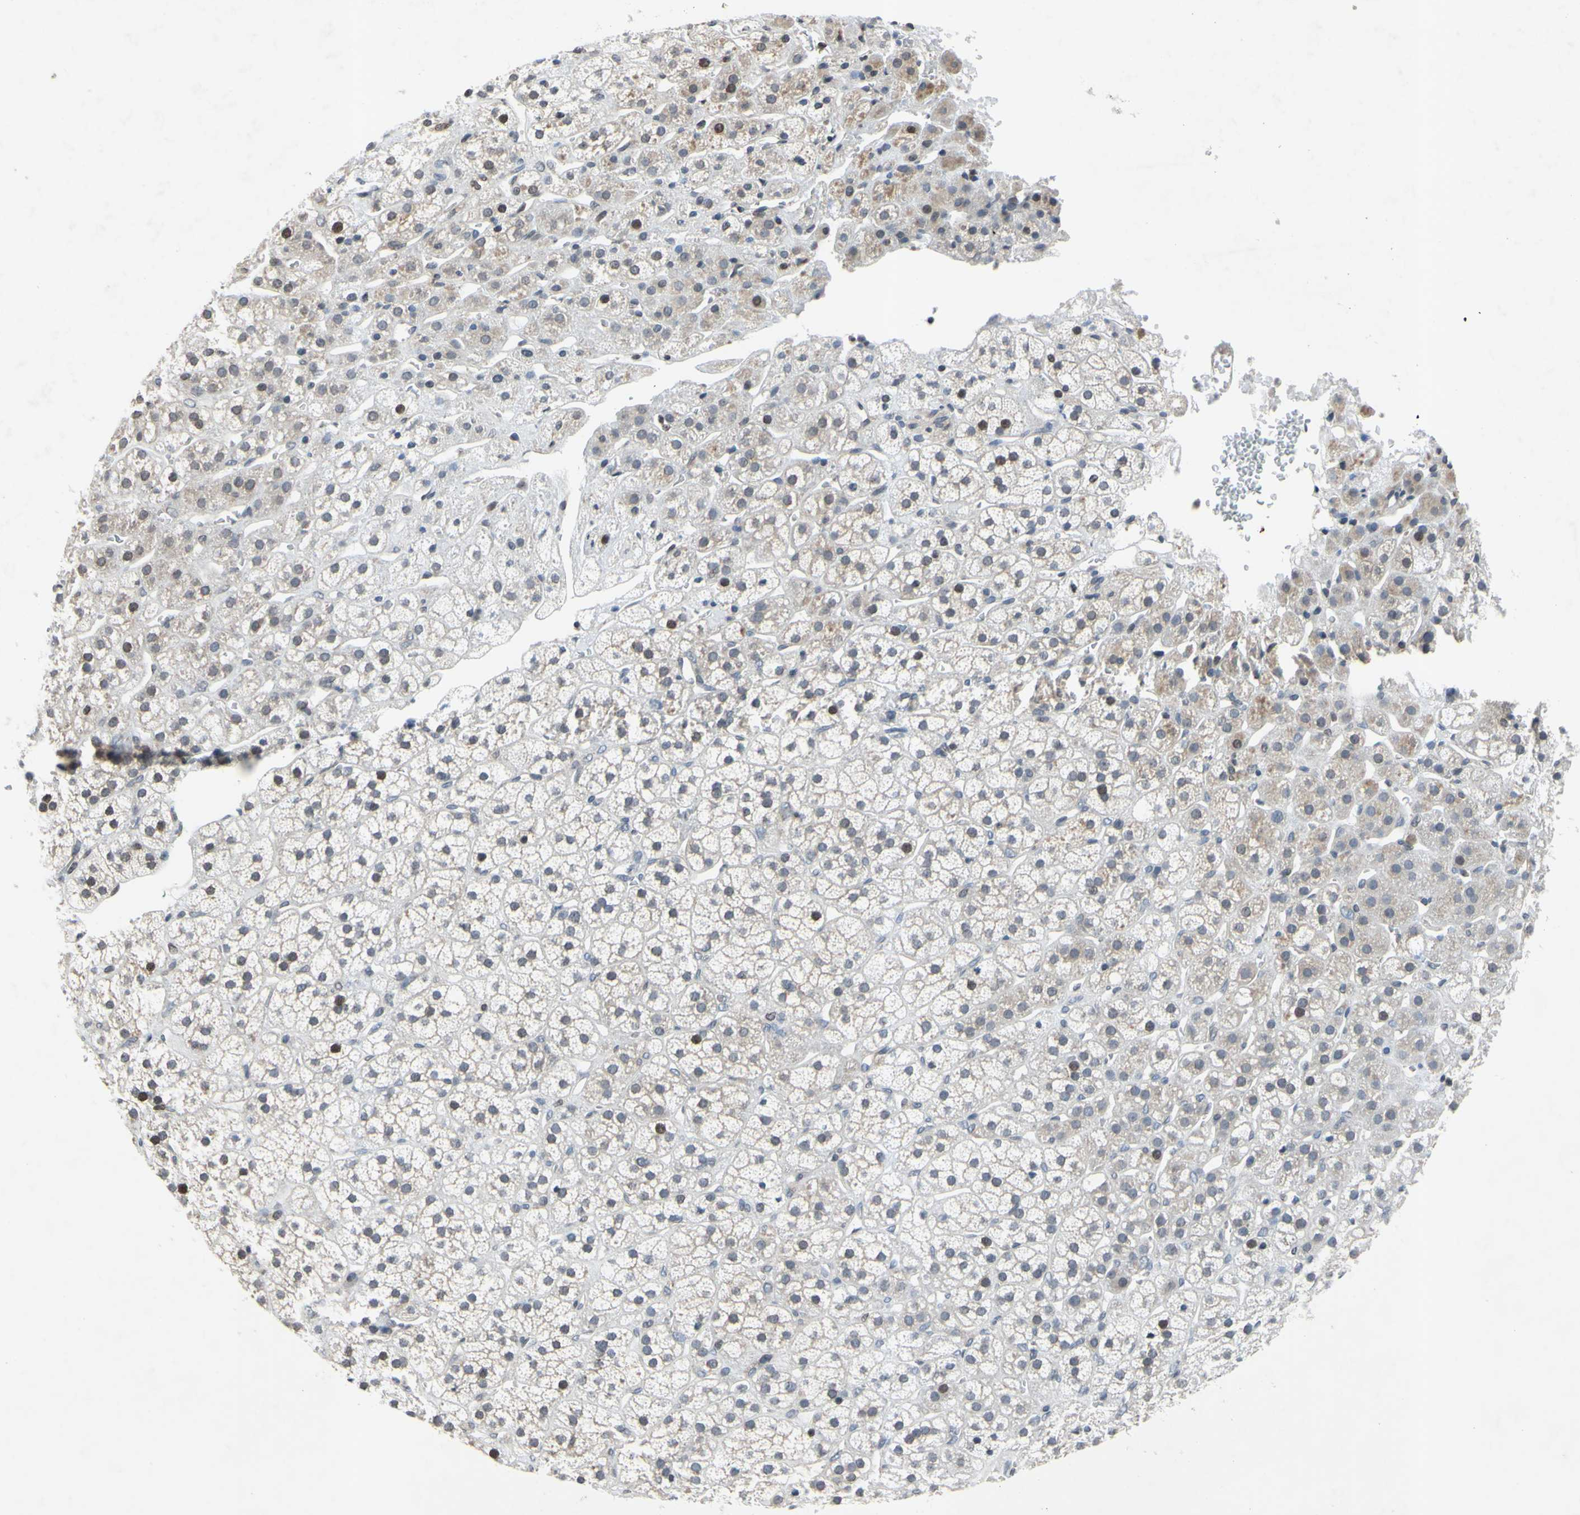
{"staining": {"intensity": "weak", "quantity": "25%-75%", "location": "cytoplasmic/membranous"}, "tissue": "adrenal gland", "cell_type": "Glandular cells", "image_type": "normal", "snomed": [{"axis": "morphology", "description": "Normal tissue, NOS"}, {"axis": "topography", "description": "Adrenal gland"}], "caption": "Adrenal gland stained with immunohistochemistry displays weak cytoplasmic/membranous positivity in about 25%-75% of glandular cells.", "gene": "ARG1", "patient": {"sex": "male", "age": 56}}